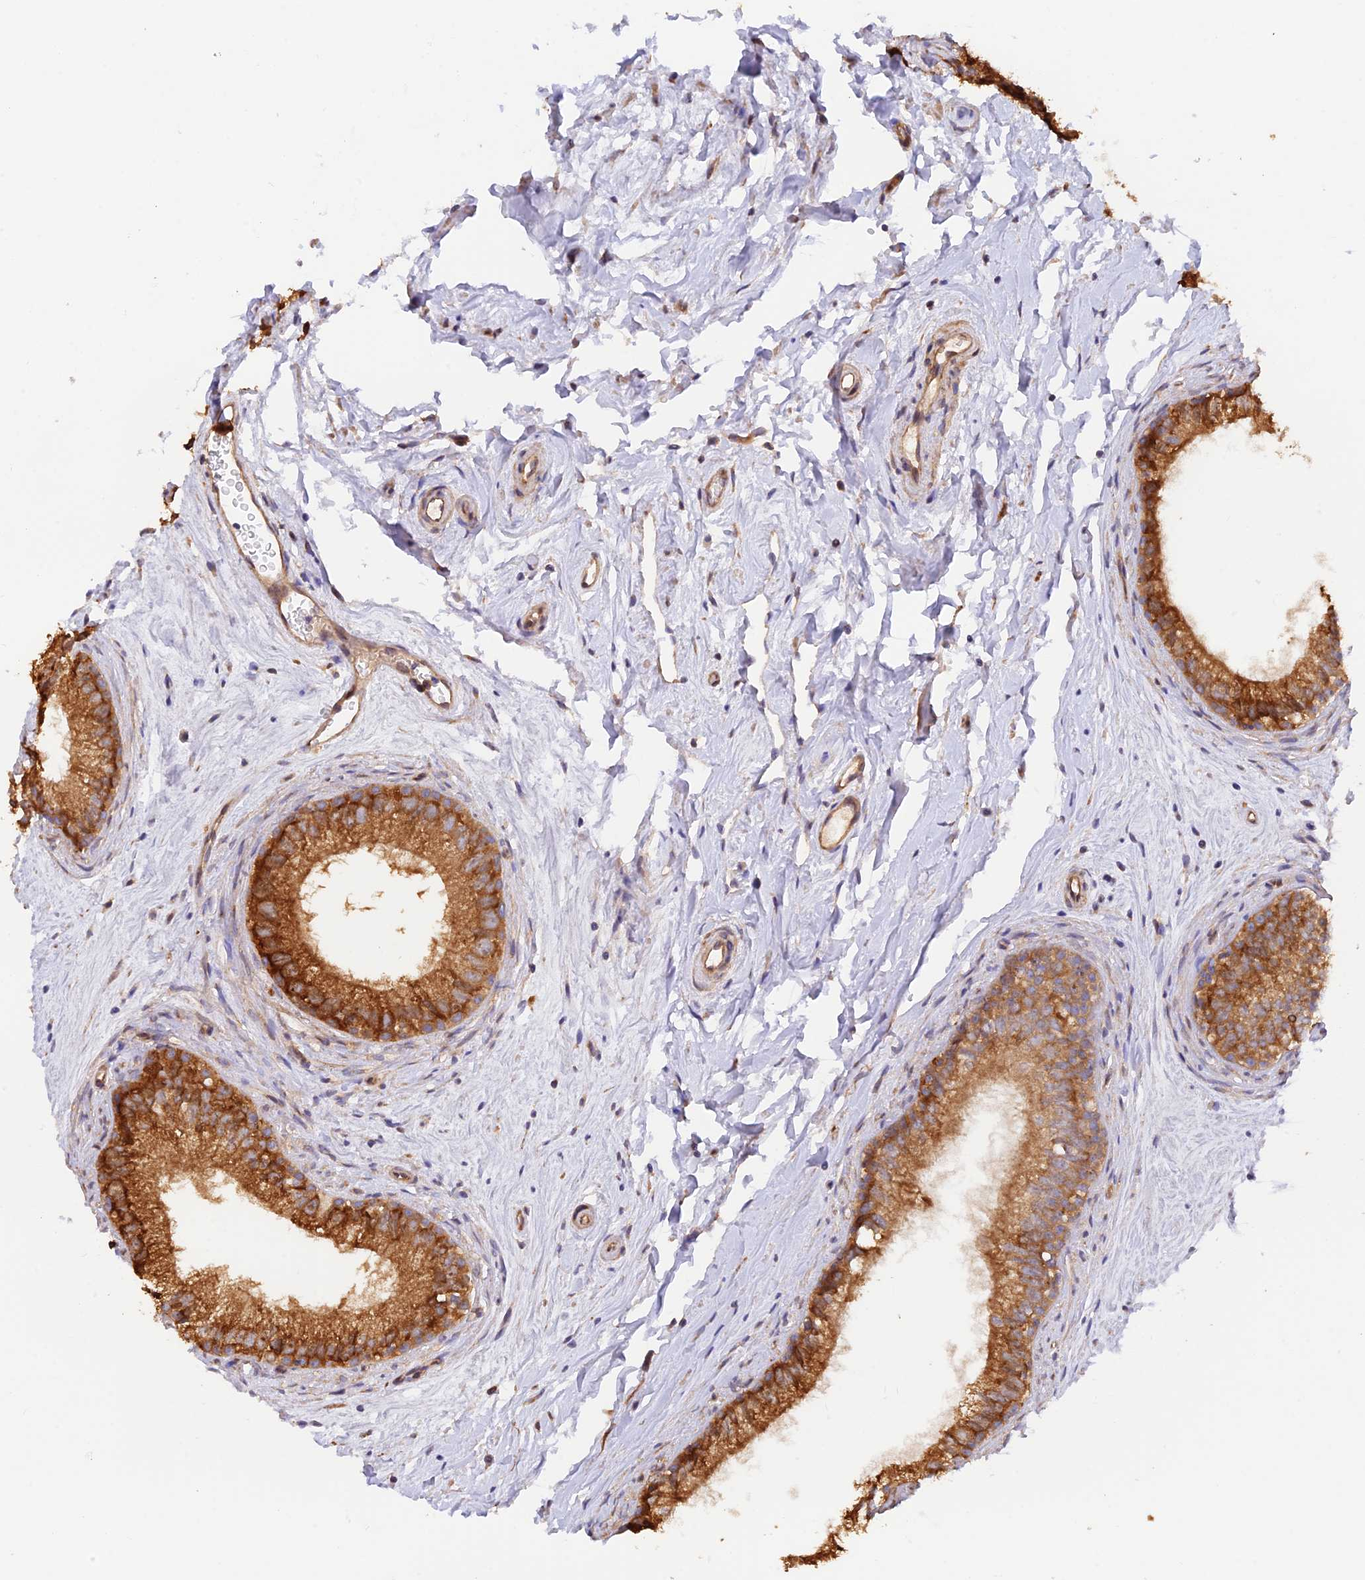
{"staining": {"intensity": "strong", "quantity": "25%-75%", "location": "cytoplasmic/membranous"}, "tissue": "epididymis", "cell_type": "Glandular cells", "image_type": "normal", "snomed": [{"axis": "morphology", "description": "Normal tissue, NOS"}, {"axis": "topography", "description": "Epididymis"}], "caption": "Immunohistochemical staining of normal epididymis exhibits 25%-75% levels of strong cytoplasmic/membranous protein positivity in approximately 25%-75% of glandular cells.", "gene": "RPL5", "patient": {"sex": "male", "age": 71}}